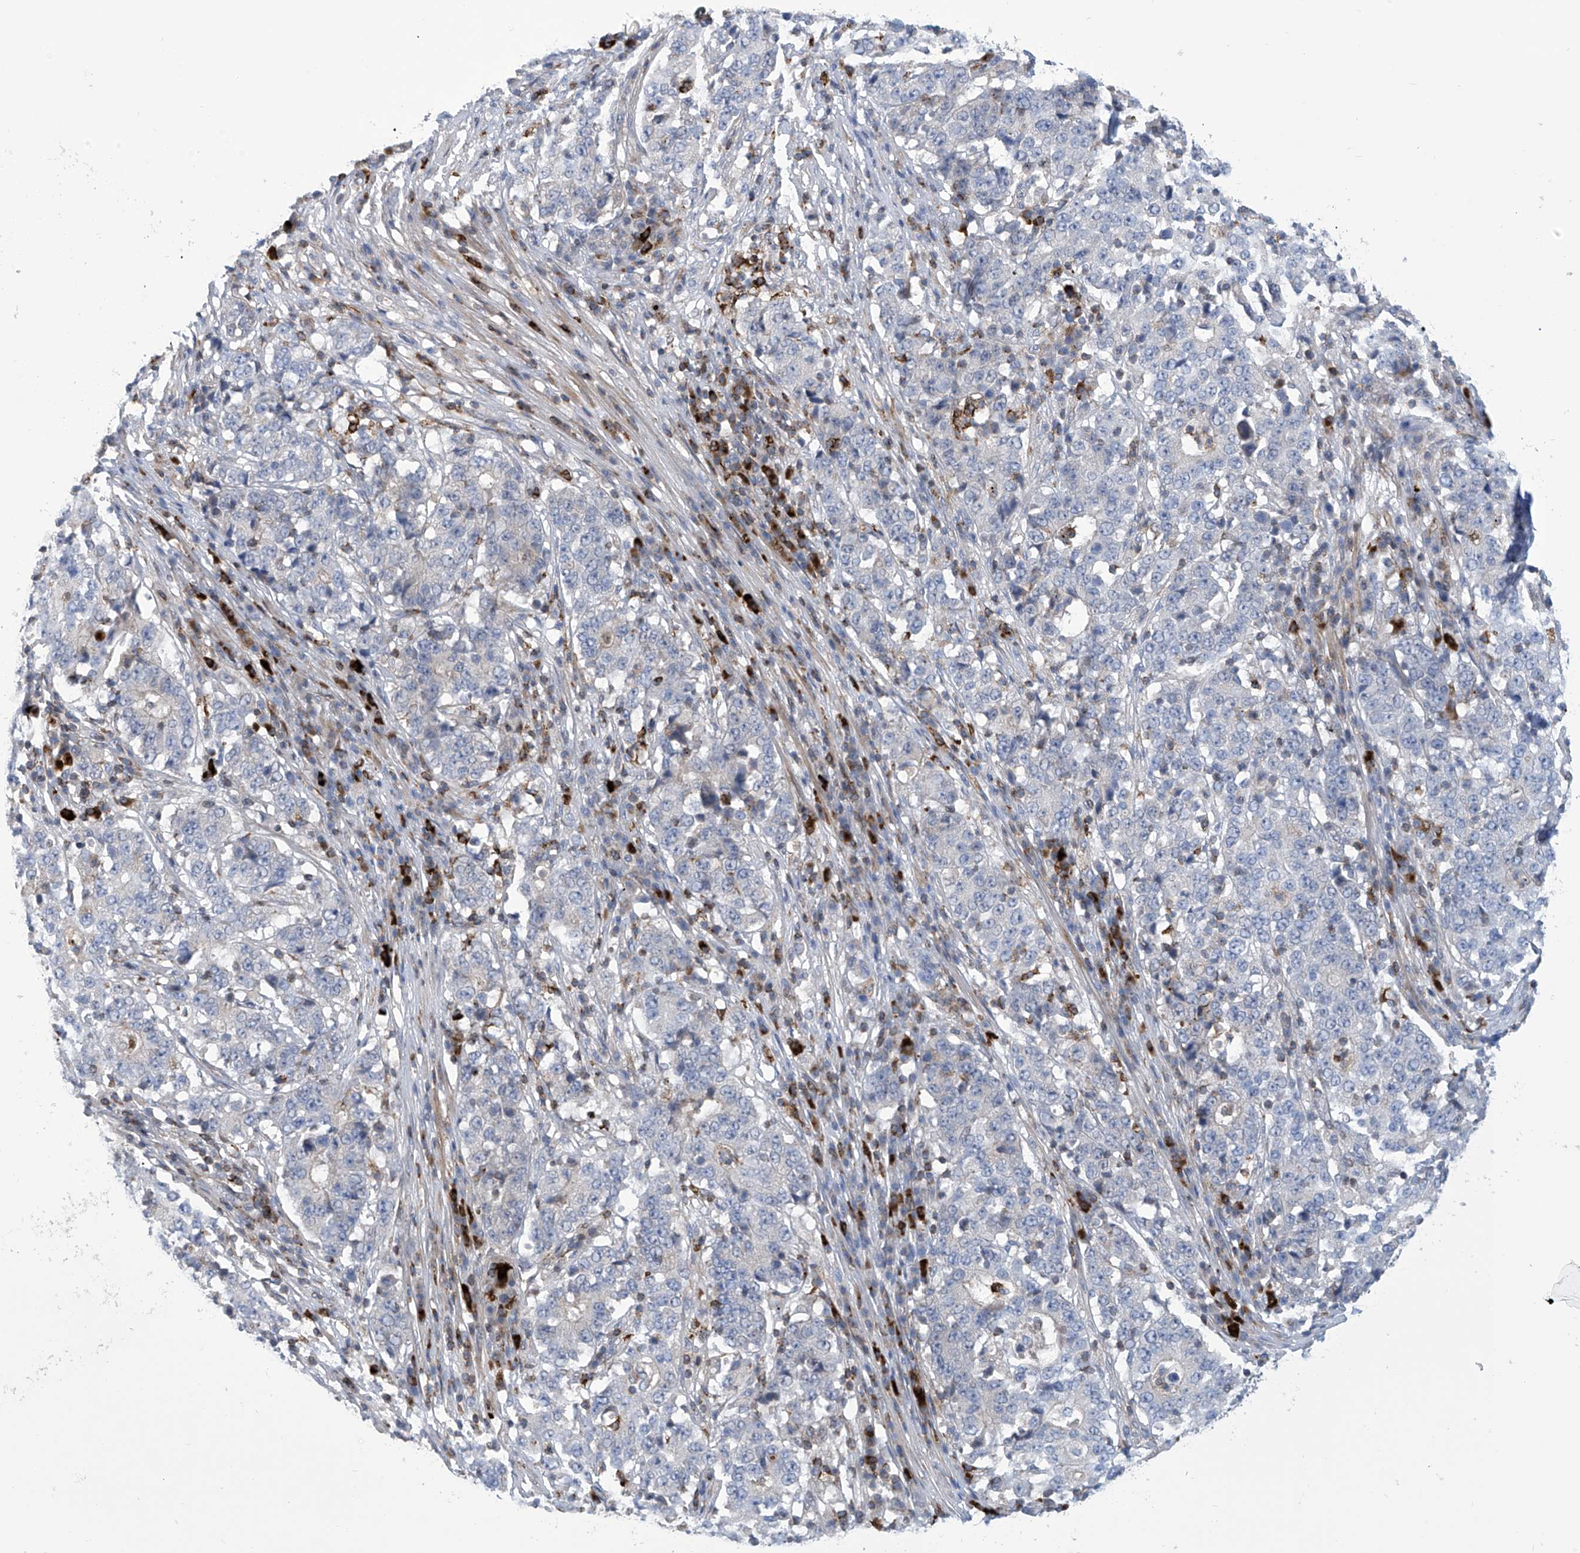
{"staining": {"intensity": "negative", "quantity": "none", "location": "none"}, "tissue": "stomach cancer", "cell_type": "Tumor cells", "image_type": "cancer", "snomed": [{"axis": "morphology", "description": "Adenocarcinoma, NOS"}, {"axis": "topography", "description": "Stomach"}], "caption": "Immunohistochemistry (IHC) image of human adenocarcinoma (stomach) stained for a protein (brown), which displays no expression in tumor cells.", "gene": "IBA57", "patient": {"sex": "male", "age": 59}}